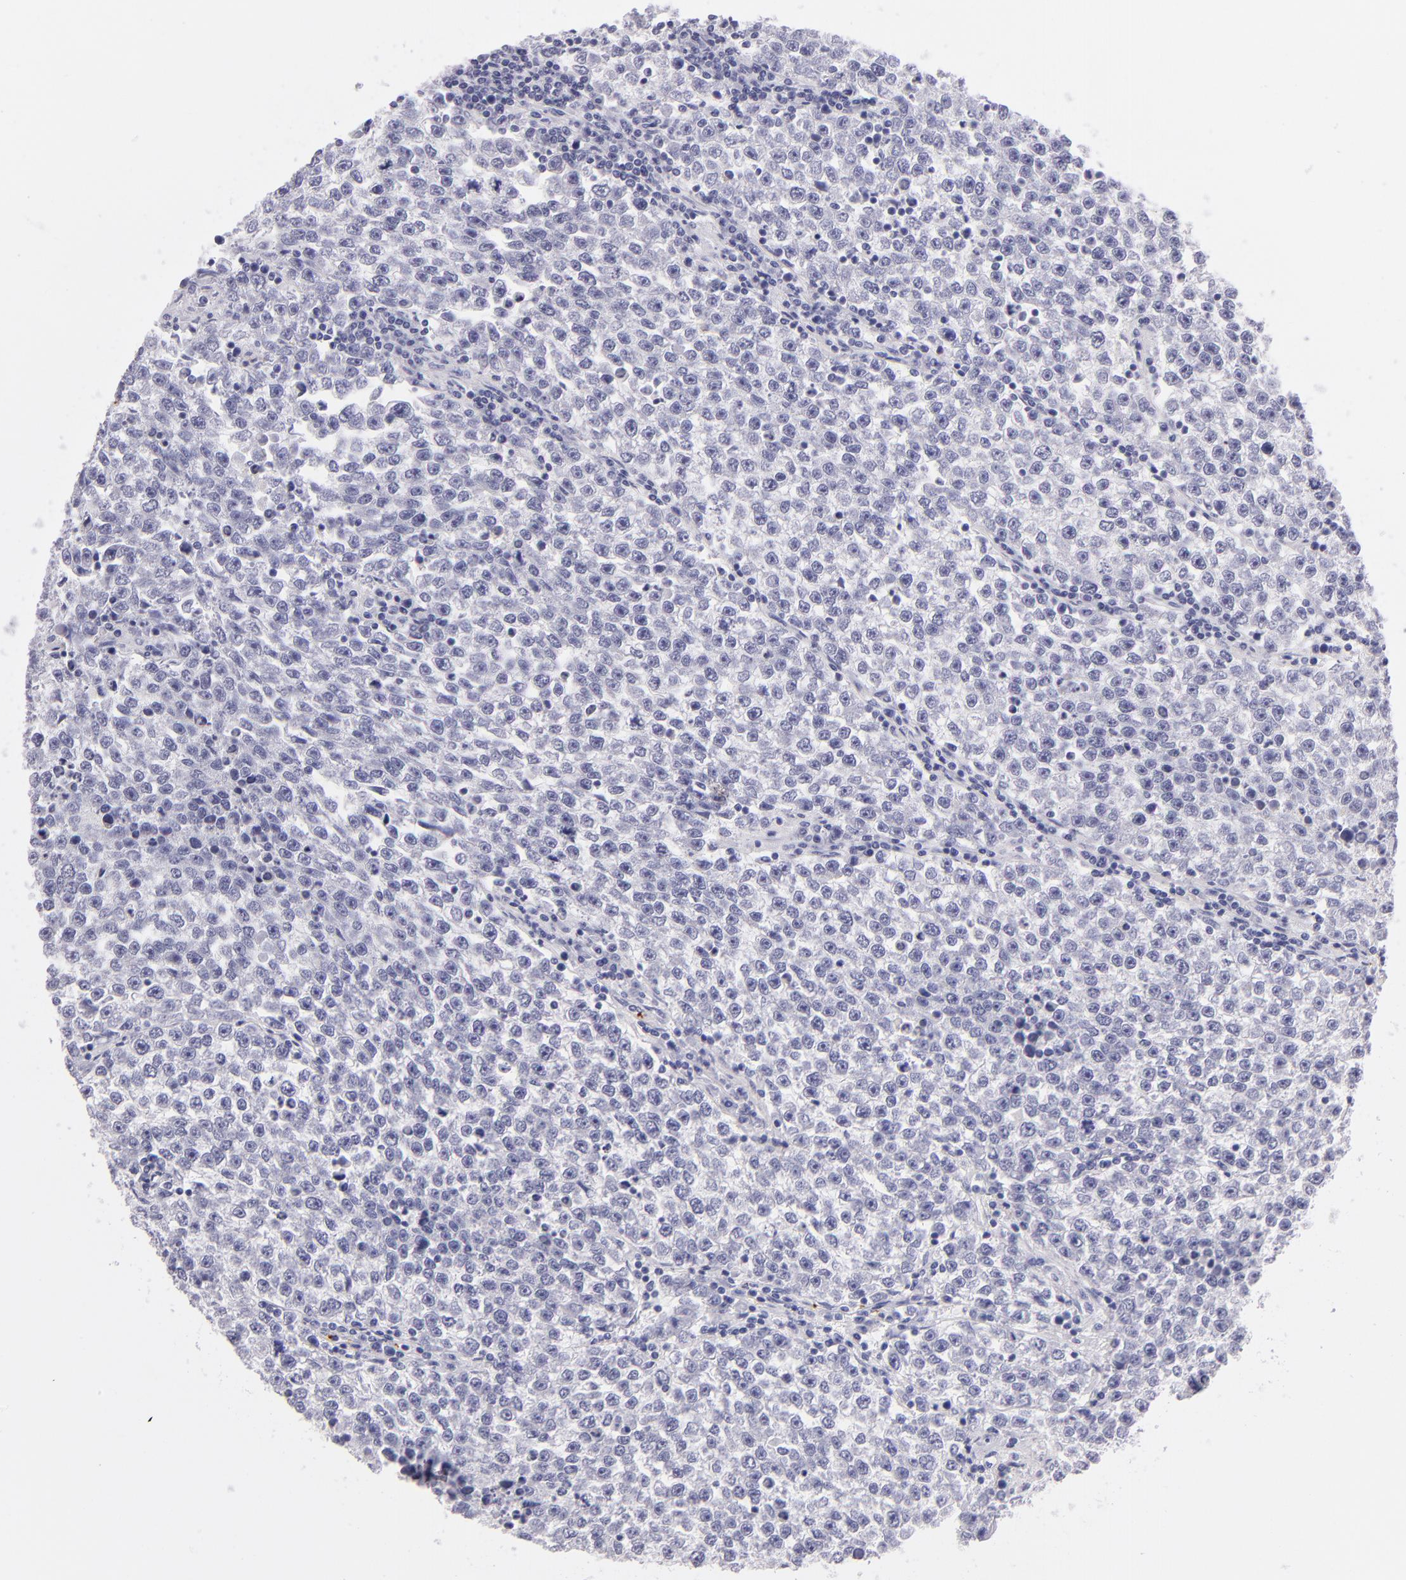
{"staining": {"intensity": "negative", "quantity": "none", "location": "none"}, "tissue": "testis cancer", "cell_type": "Tumor cells", "image_type": "cancer", "snomed": [{"axis": "morphology", "description": "Seminoma, NOS"}, {"axis": "topography", "description": "Testis"}], "caption": "Immunohistochemistry photomicrograph of human testis seminoma stained for a protein (brown), which shows no positivity in tumor cells.", "gene": "GP1BA", "patient": {"sex": "male", "age": 36}}